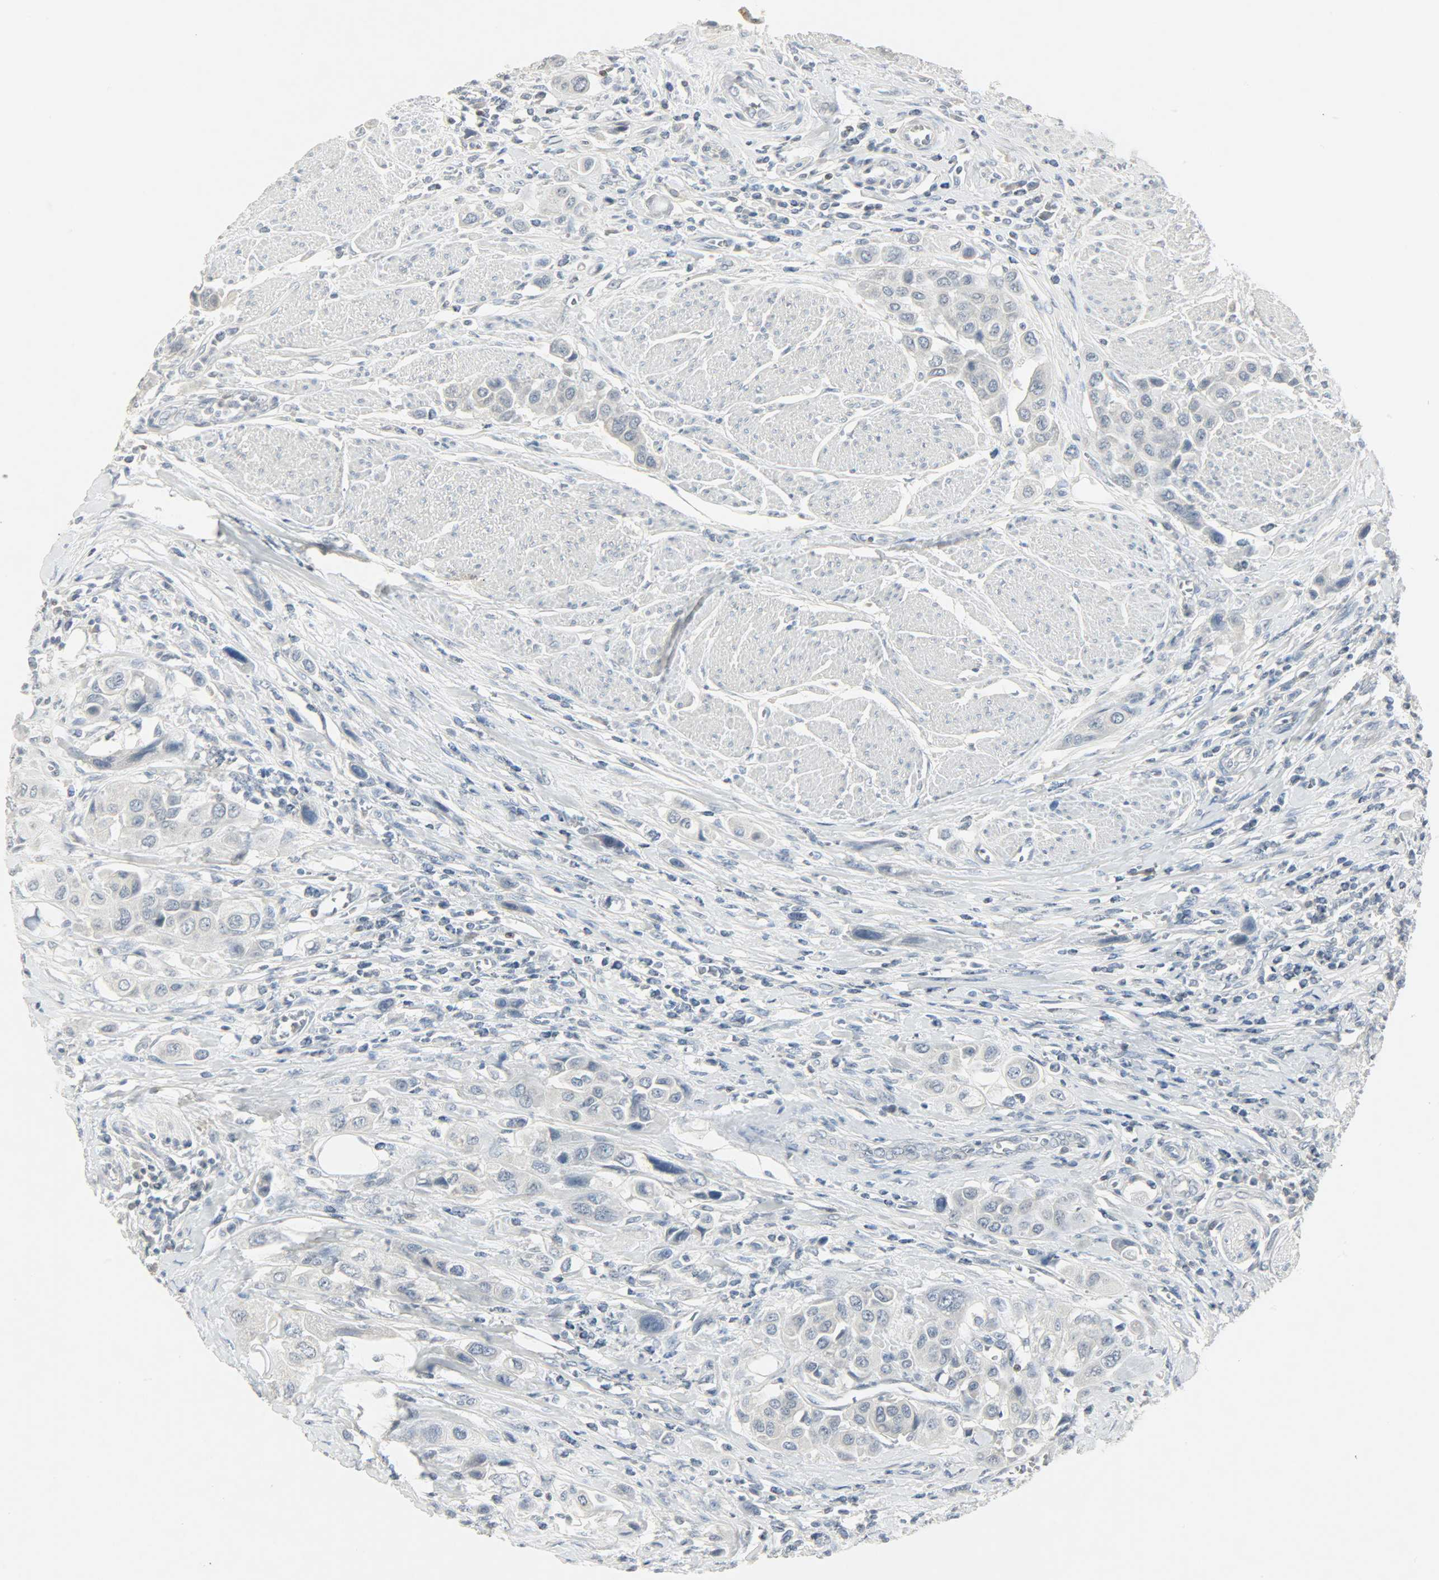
{"staining": {"intensity": "negative", "quantity": "none", "location": "none"}, "tissue": "urothelial cancer", "cell_type": "Tumor cells", "image_type": "cancer", "snomed": [{"axis": "morphology", "description": "Urothelial carcinoma, High grade"}, {"axis": "topography", "description": "Urinary bladder"}], "caption": "Immunohistochemistry (IHC) image of urothelial carcinoma (high-grade) stained for a protein (brown), which displays no staining in tumor cells. (DAB IHC with hematoxylin counter stain).", "gene": "CAMK4", "patient": {"sex": "male", "age": 50}}